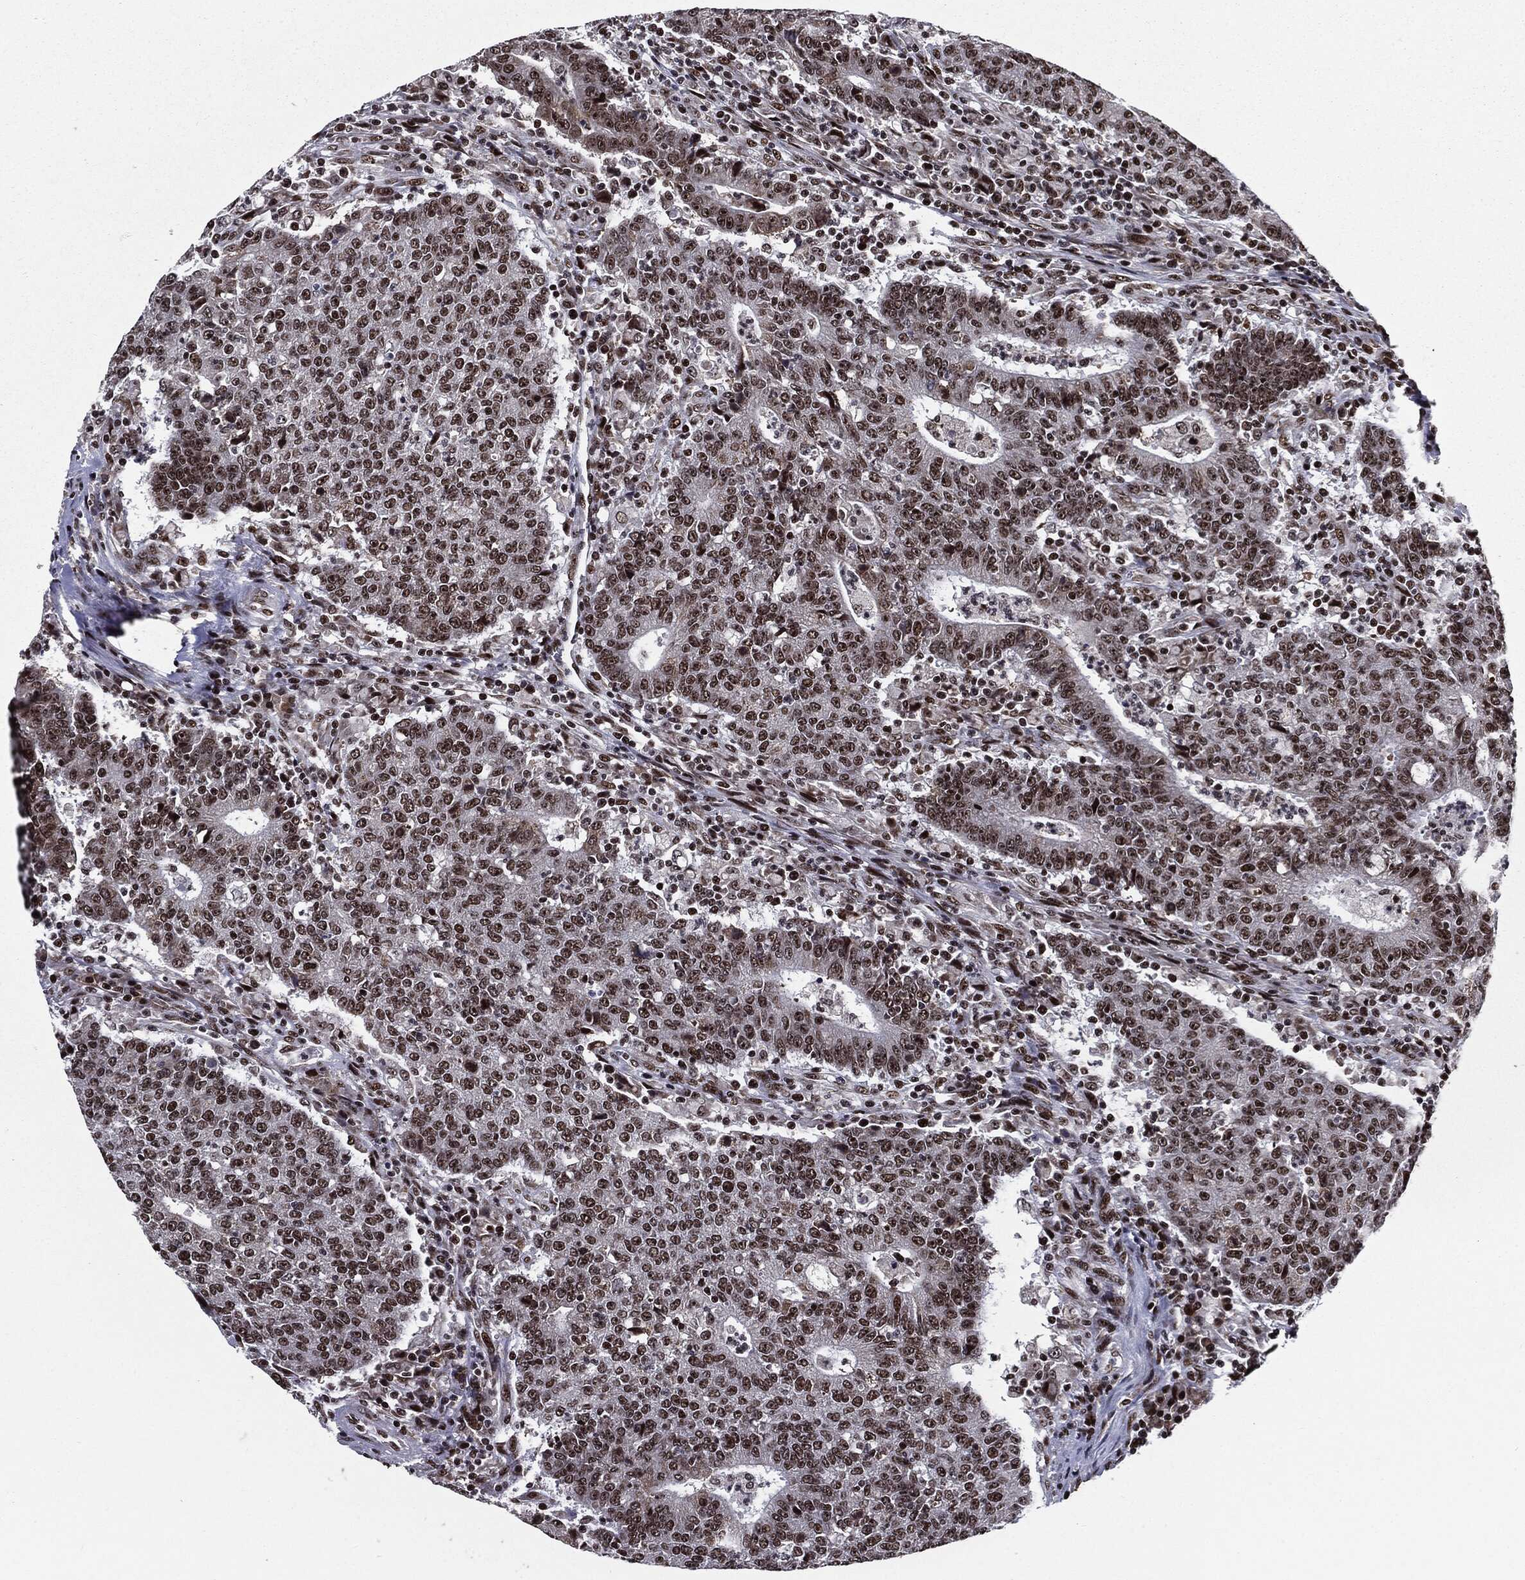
{"staining": {"intensity": "moderate", "quantity": ">75%", "location": "nuclear"}, "tissue": "colorectal cancer", "cell_type": "Tumor cells", "image_type": "cancer", "snomed": [{"axis": "morphology", "description": "Adenocarcinoma, NOS"}, {"axis": "topography", "description": "Colon"}], "caption": "A high-resolution micrograph shows immunohistochemistry (IHC) staining of colorectal cancer (adenocarcinoma), which reveals moderate nuclear staining in about >75% of tumor cells. (Brightfield microscopy of DAB IHC at high magnification).", "gene": "ZFP91", "patient": {"sex": "female", "age": 75}}